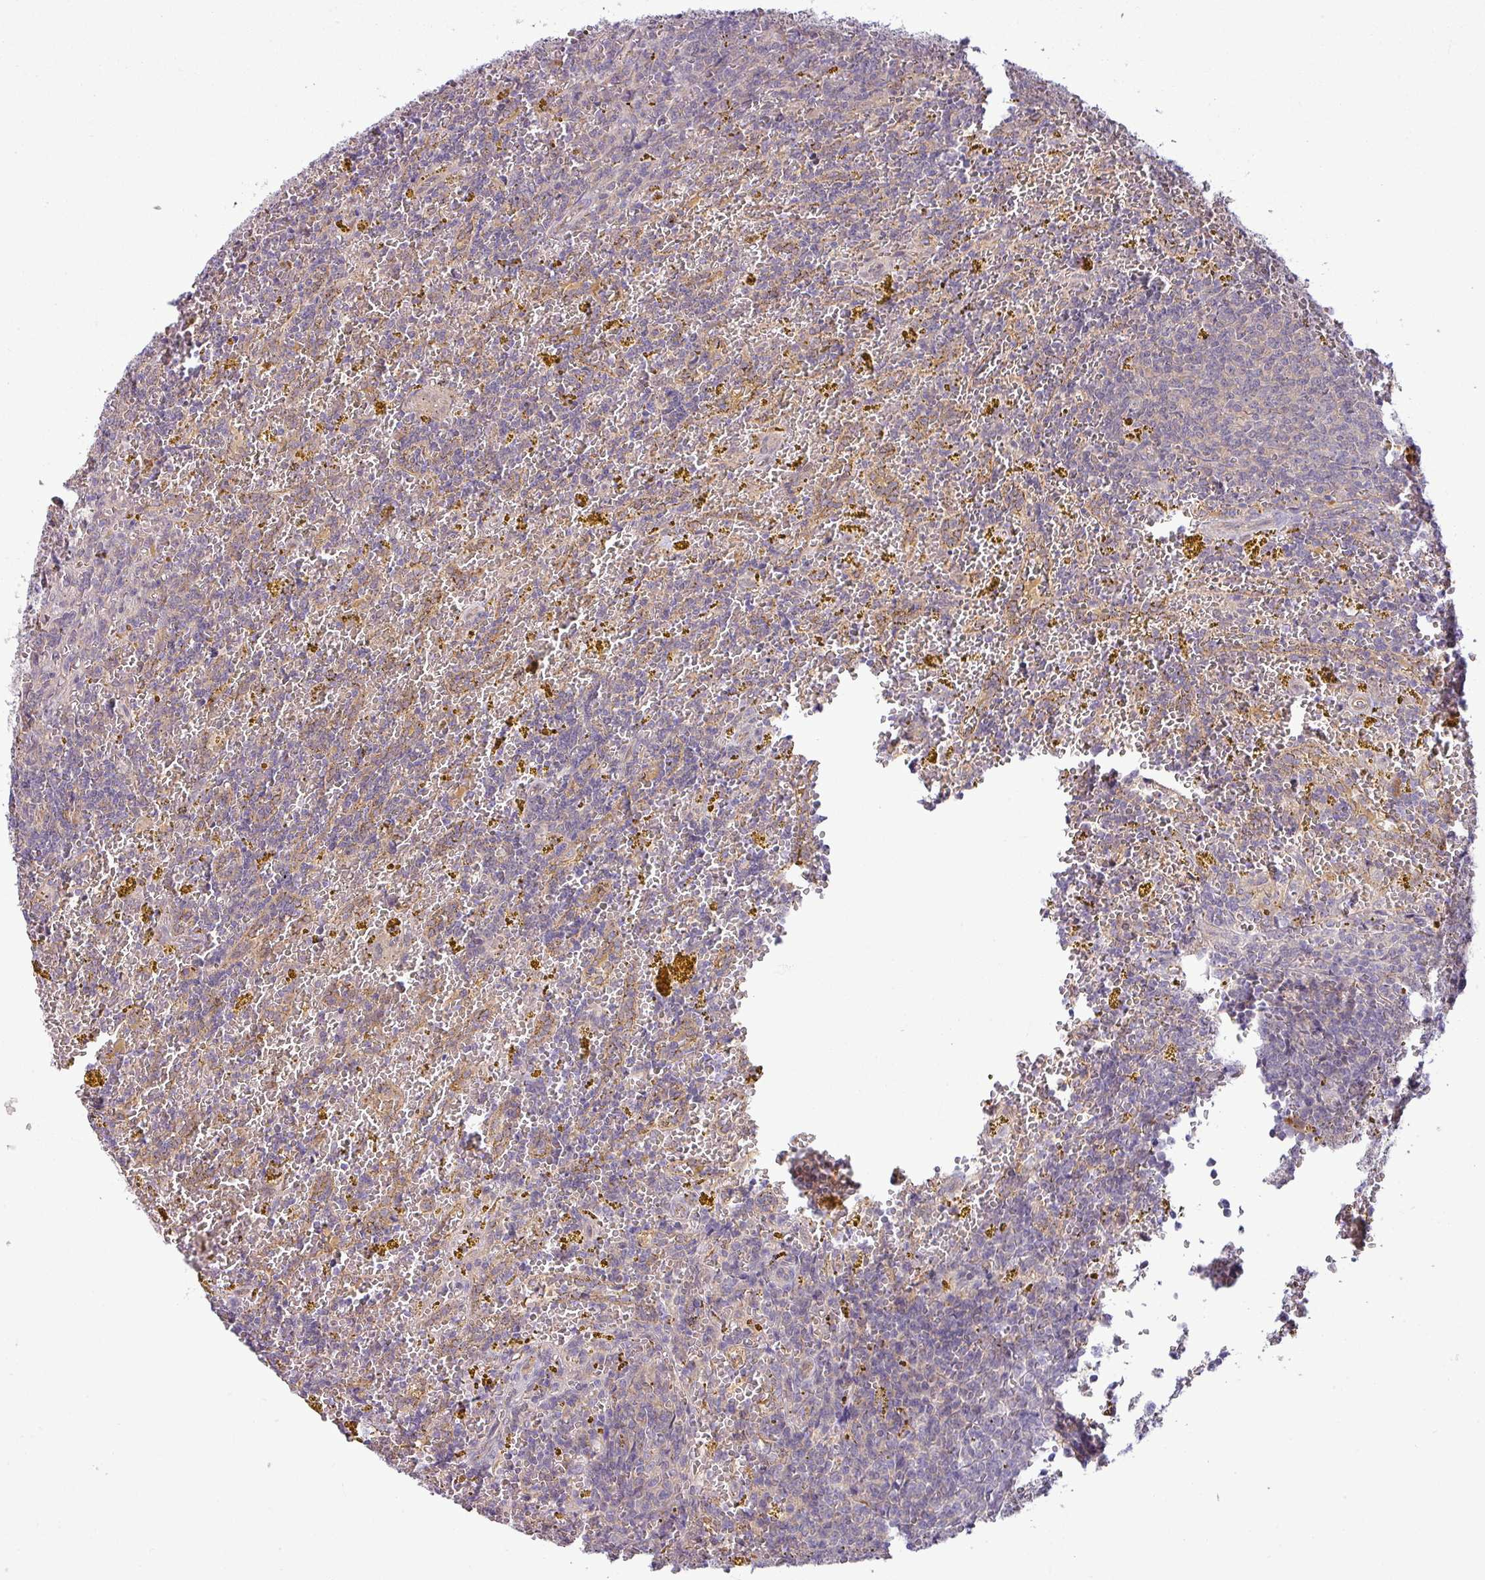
{"staining": {"intensity": "negative", "quantity": "none", "location": "none"}, "tissue": "lymphoma", "cell_type": "Tumor cells", "image_type": "cancer", "snomed": [{"axis": "morphology", "description": "Malignant lymphoma, non-Hodgkin's type, Low grade"}, {"axis": "topography", "description": "Spleen"}, {"axis": "topography", "description": "Lymph node"}], "caption": "IHC micrograph of human lymphoma stained for a protein (brown), which displays no staining in tumor cells.", "gene": "CCDC144A", "patient": {"sex": "female", "age": 66}}